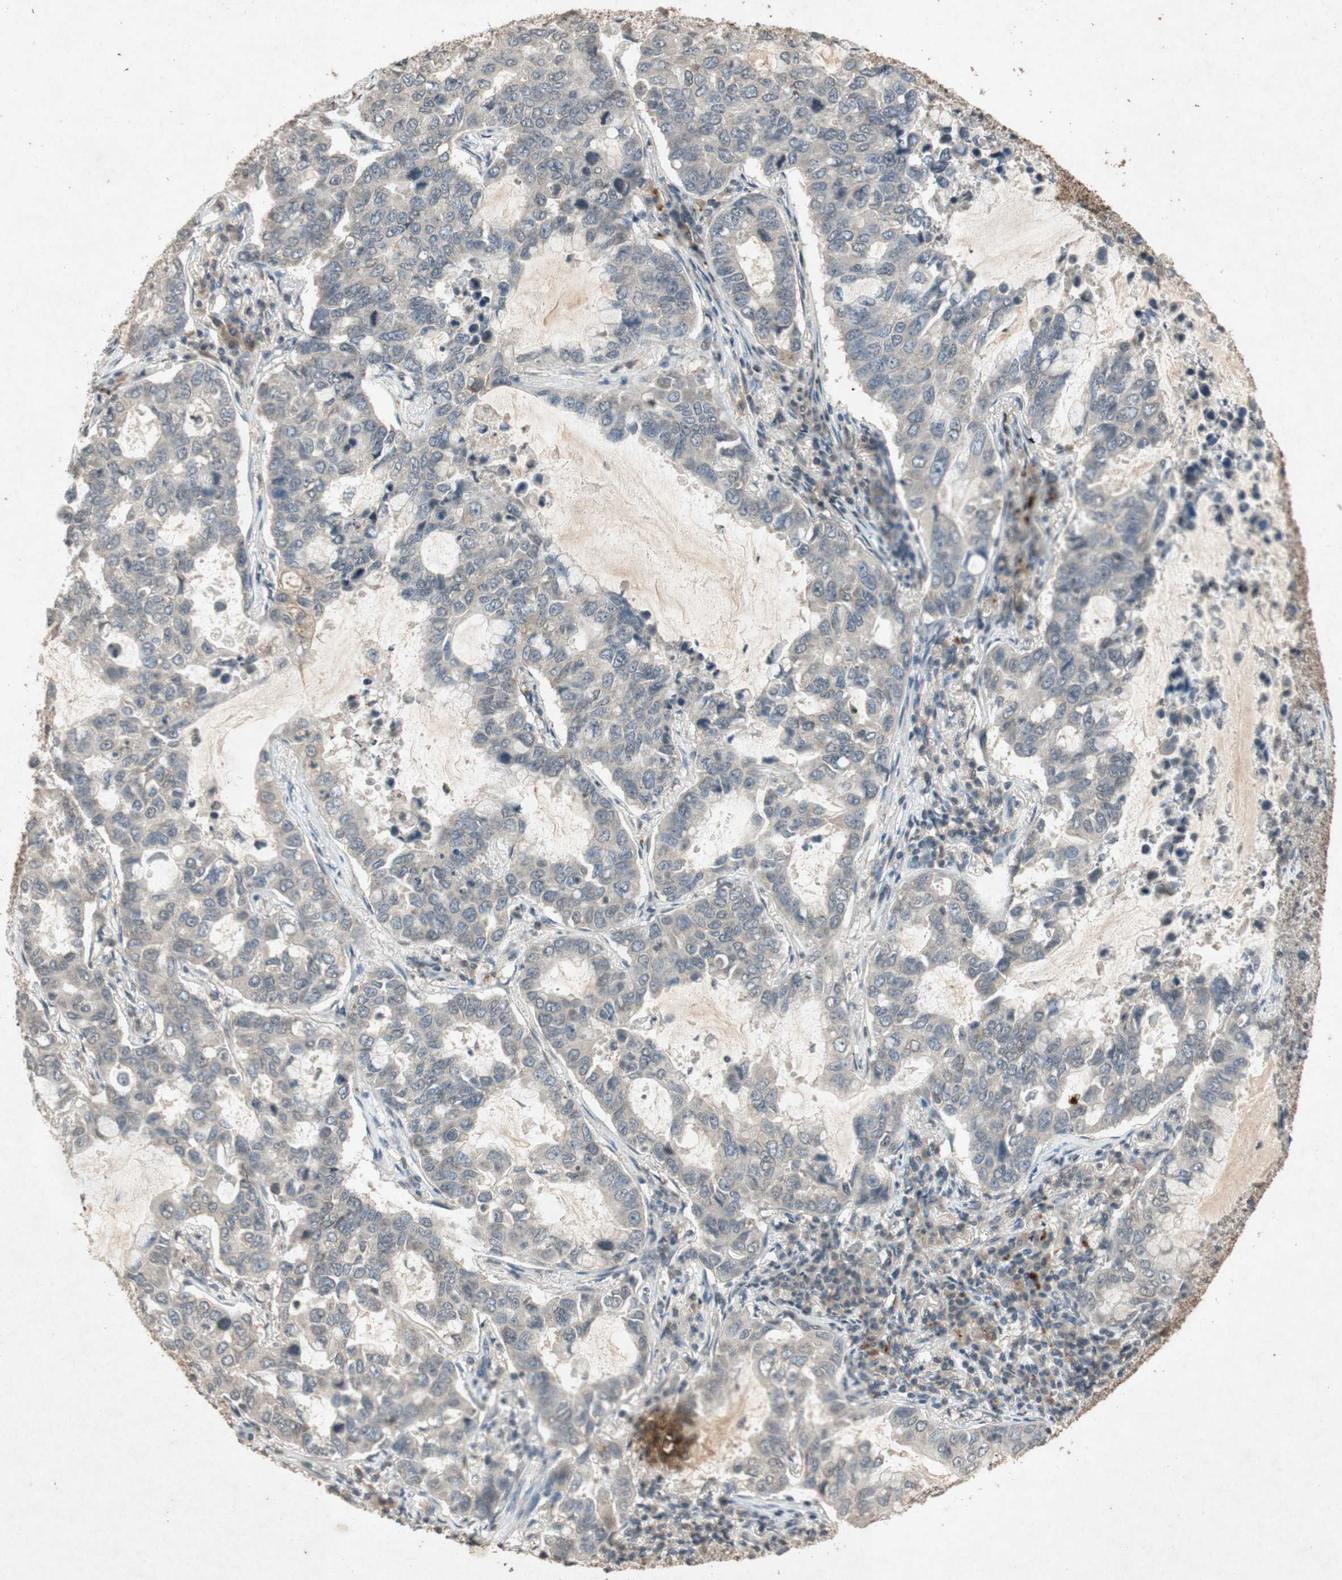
{"staining": {"intensity": "weak", "quantity": ">75%", "location": "cytoplasmic/membranous"}, "tissue": "lung cancer", "cell_type": "Tumor cells", "image_type": "cancer", "snomed": [{"axis": "morphology", "description": "Adenocarcinoma, NOS"}, {"axis": "topography", "description": "Lung"}], "caption": "The immunohistochemical stain labels weak cytoplasmic/membranous positivity in tumor cells of lung cancer (adenocarcinoma) tissue.", "gene": "MSRB1", "patient": {"sex": "male", "age": 64}}